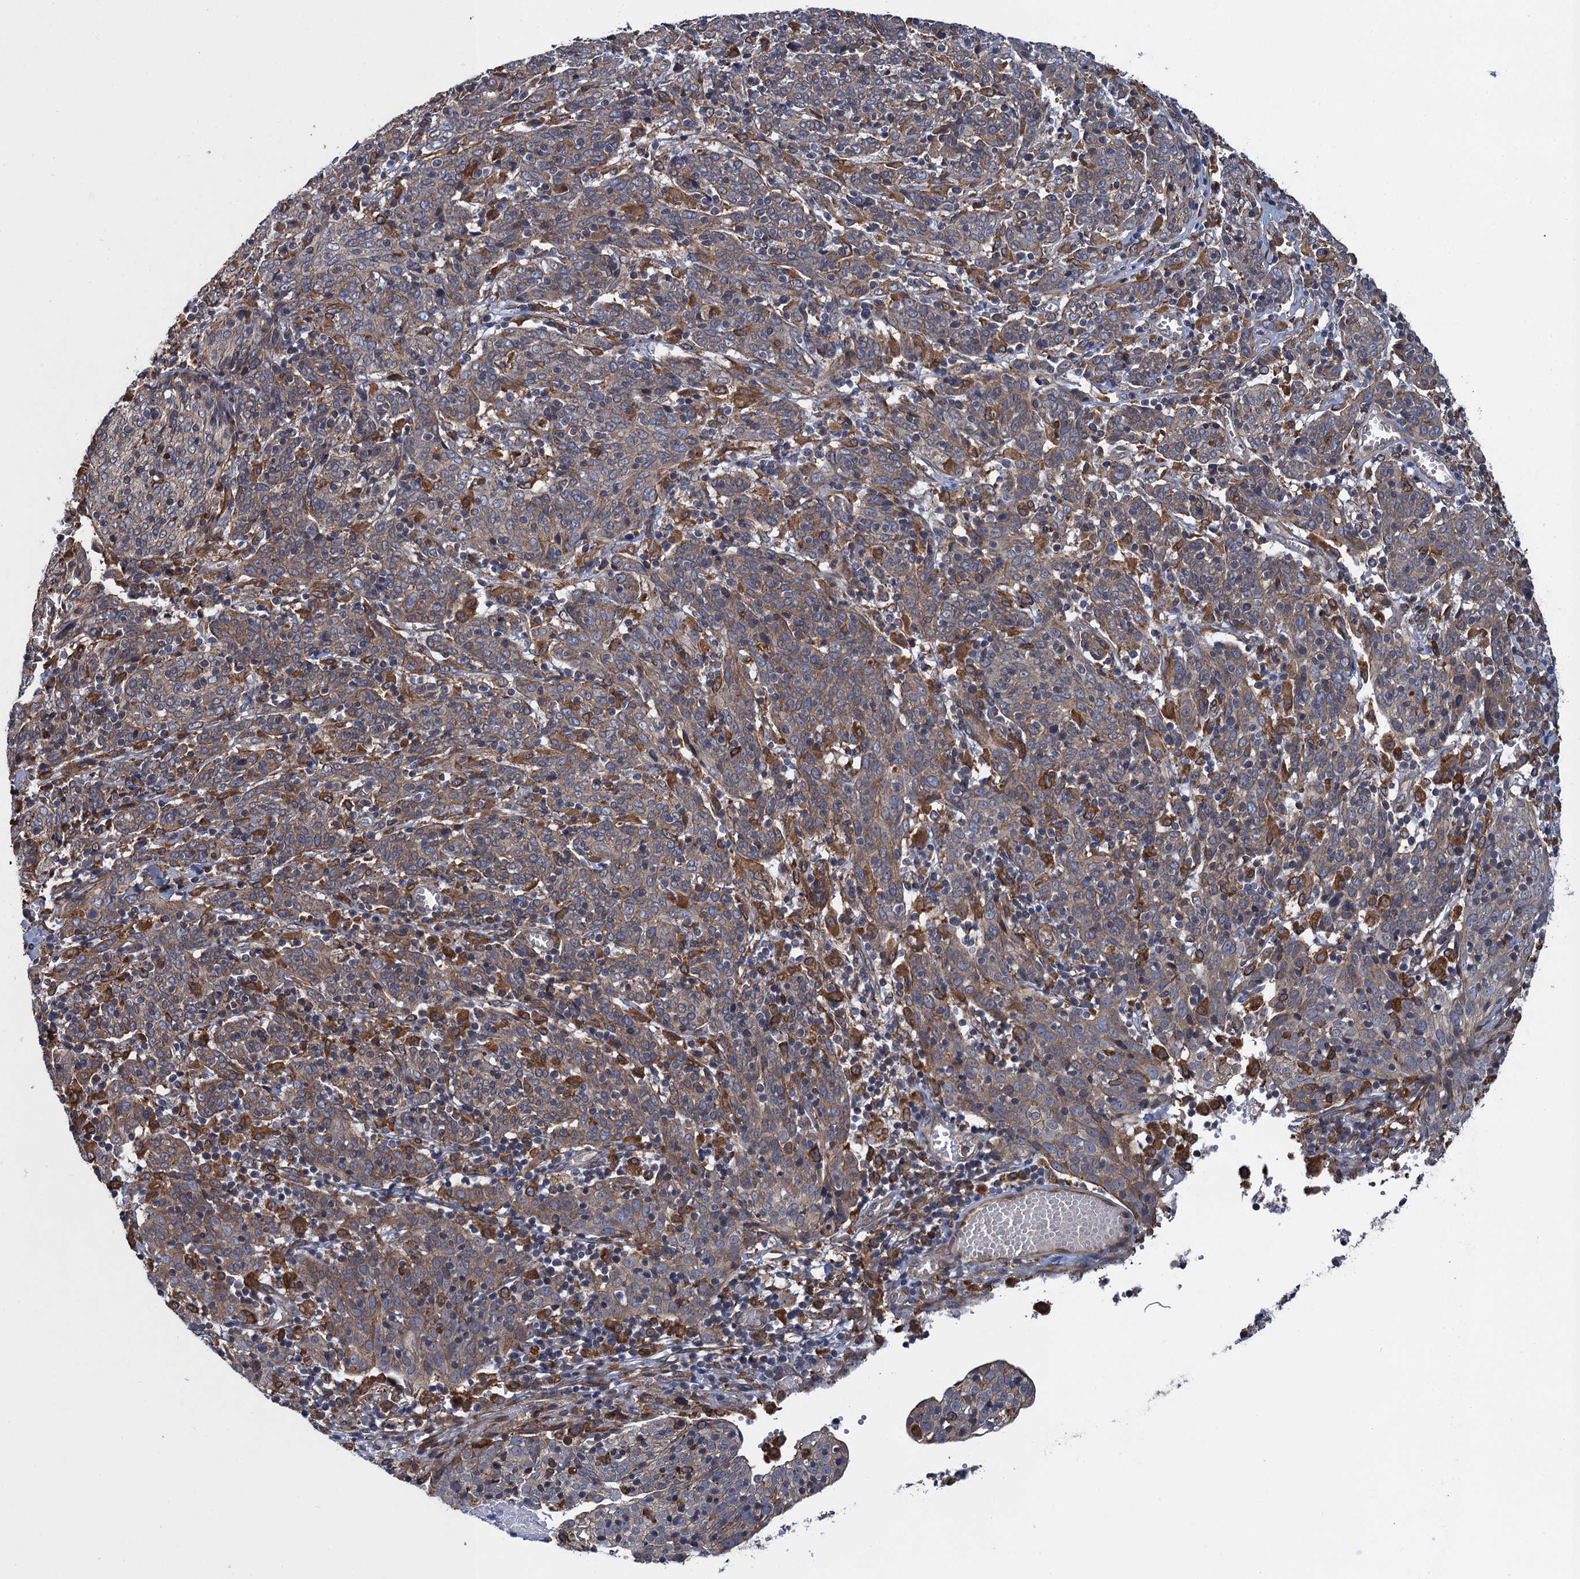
{"staining": {"intensity": "weak", "quantity": "25%-75%", "location": "cytoplasmic/membranous"}, "tissue": "cervical cancer", "cell_type": "Tumor cells", "image_type": "cancer", "snomed": [{"axis": "morphology", "description": "Squamous cell carcinoma, NOS"}, {"axis": "topography", "description": "Cervix"}], "caption": "Immunohistochemical staining of human cervical cancer demonstrates low levels of weak cytoplasmic/membranous staining in approximately 25%-75% of tumor cells.", "gene": "ARMC5", "patient": {"sex": "female", "age": 67}}